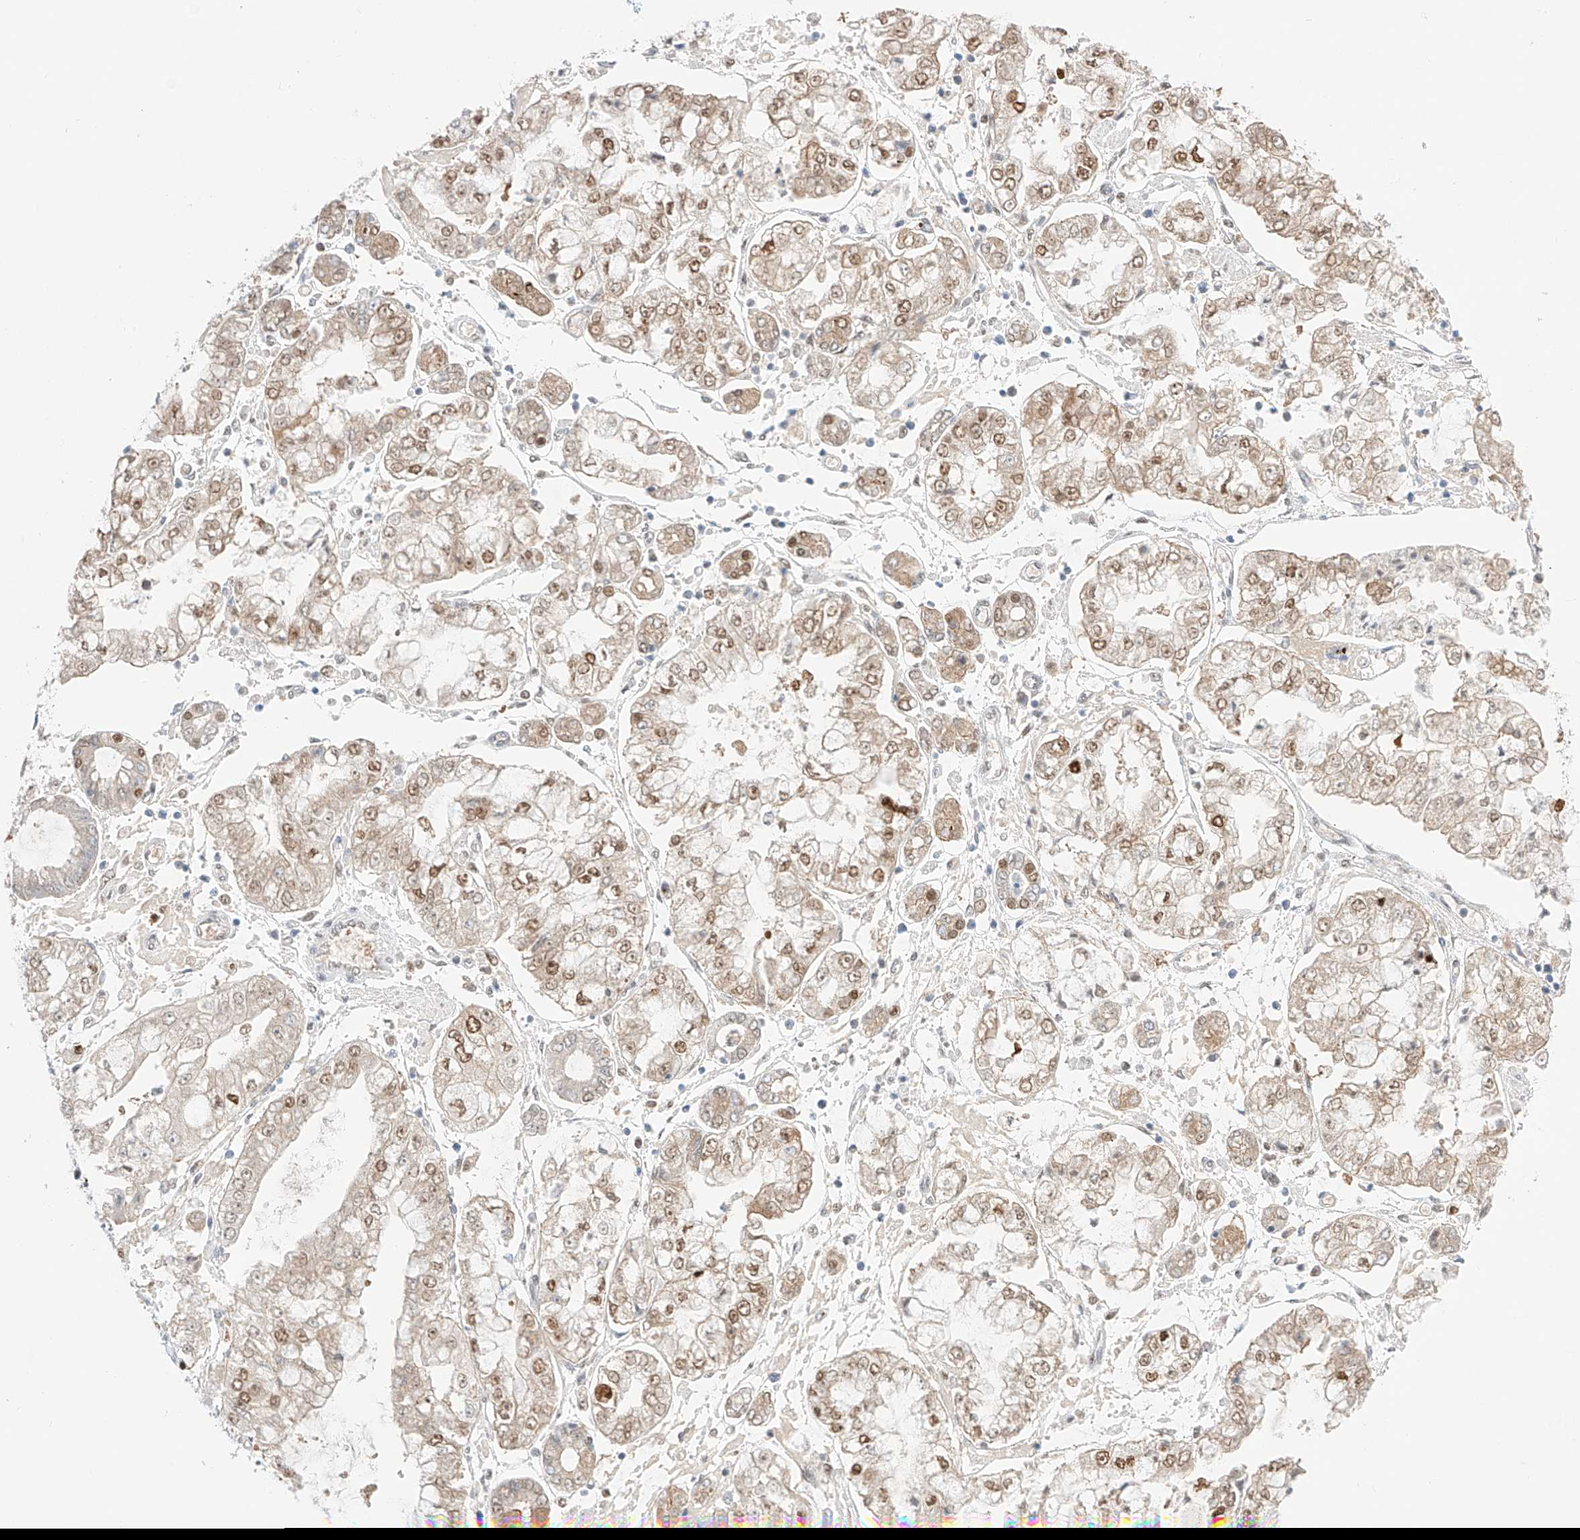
{"staining": {"intensity": "moderate", "quantity": ">75%", "location": "cytoplasmic/membranous,nuclear"}, "tissue": "stomach cancer", "cell_type": "Tumor cells", "image_type": "cancer", "snomed": [{"axis": "morphology", "description": "Adenocarcinoma, NOS"}, {"axis": "topography", "description": "Stomach"}], "caption": "Adenocarcinoma (stomach) tissue demonstrates moderate cytoplasmic/membranous and nuclear positivity in about >75% of tumor cells, visualized by immunohistochemistry.", "gene": "APIP", "patient": {"sex": "male", "age": 76}}